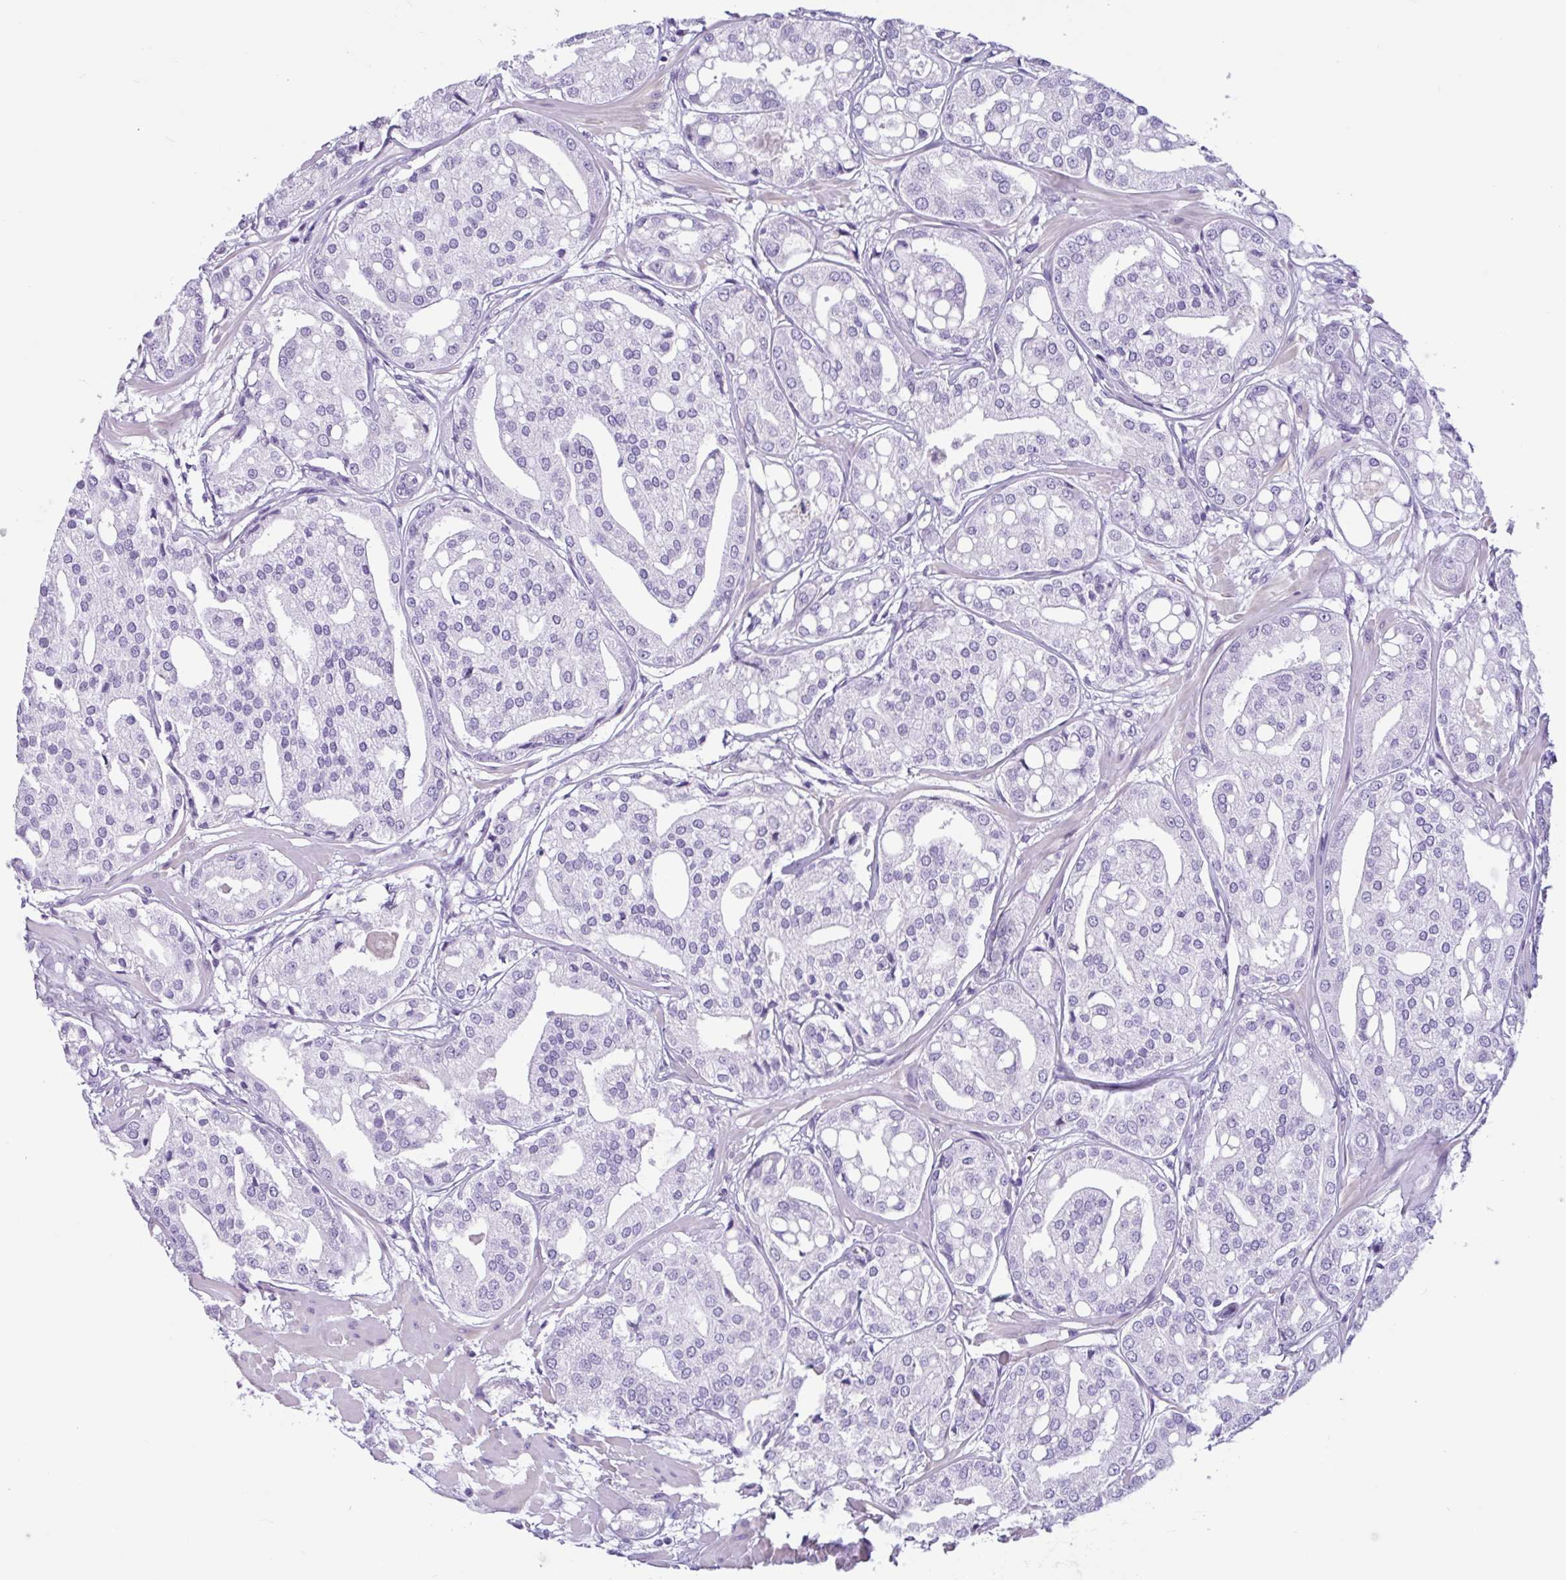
{"staining": {"intensity": "negative", "quantity": "none", "location": "none"}, "tissue": "renal cancer", "cell_type": "Tumor cells", "image_type": "cancer", "snomed": [{"axis": "morphology", "description": "Adenocarcinoma, NOS"}, {"axis": "topography", "description": "Urinary bladder"}], "caption": "An immunohistochemistry histopathology image of renal cancer is shown. There is no staining in tumor cells of renal cancer.", "gene": "CTSE", "patient": {"sex": "male", "age": 61}}